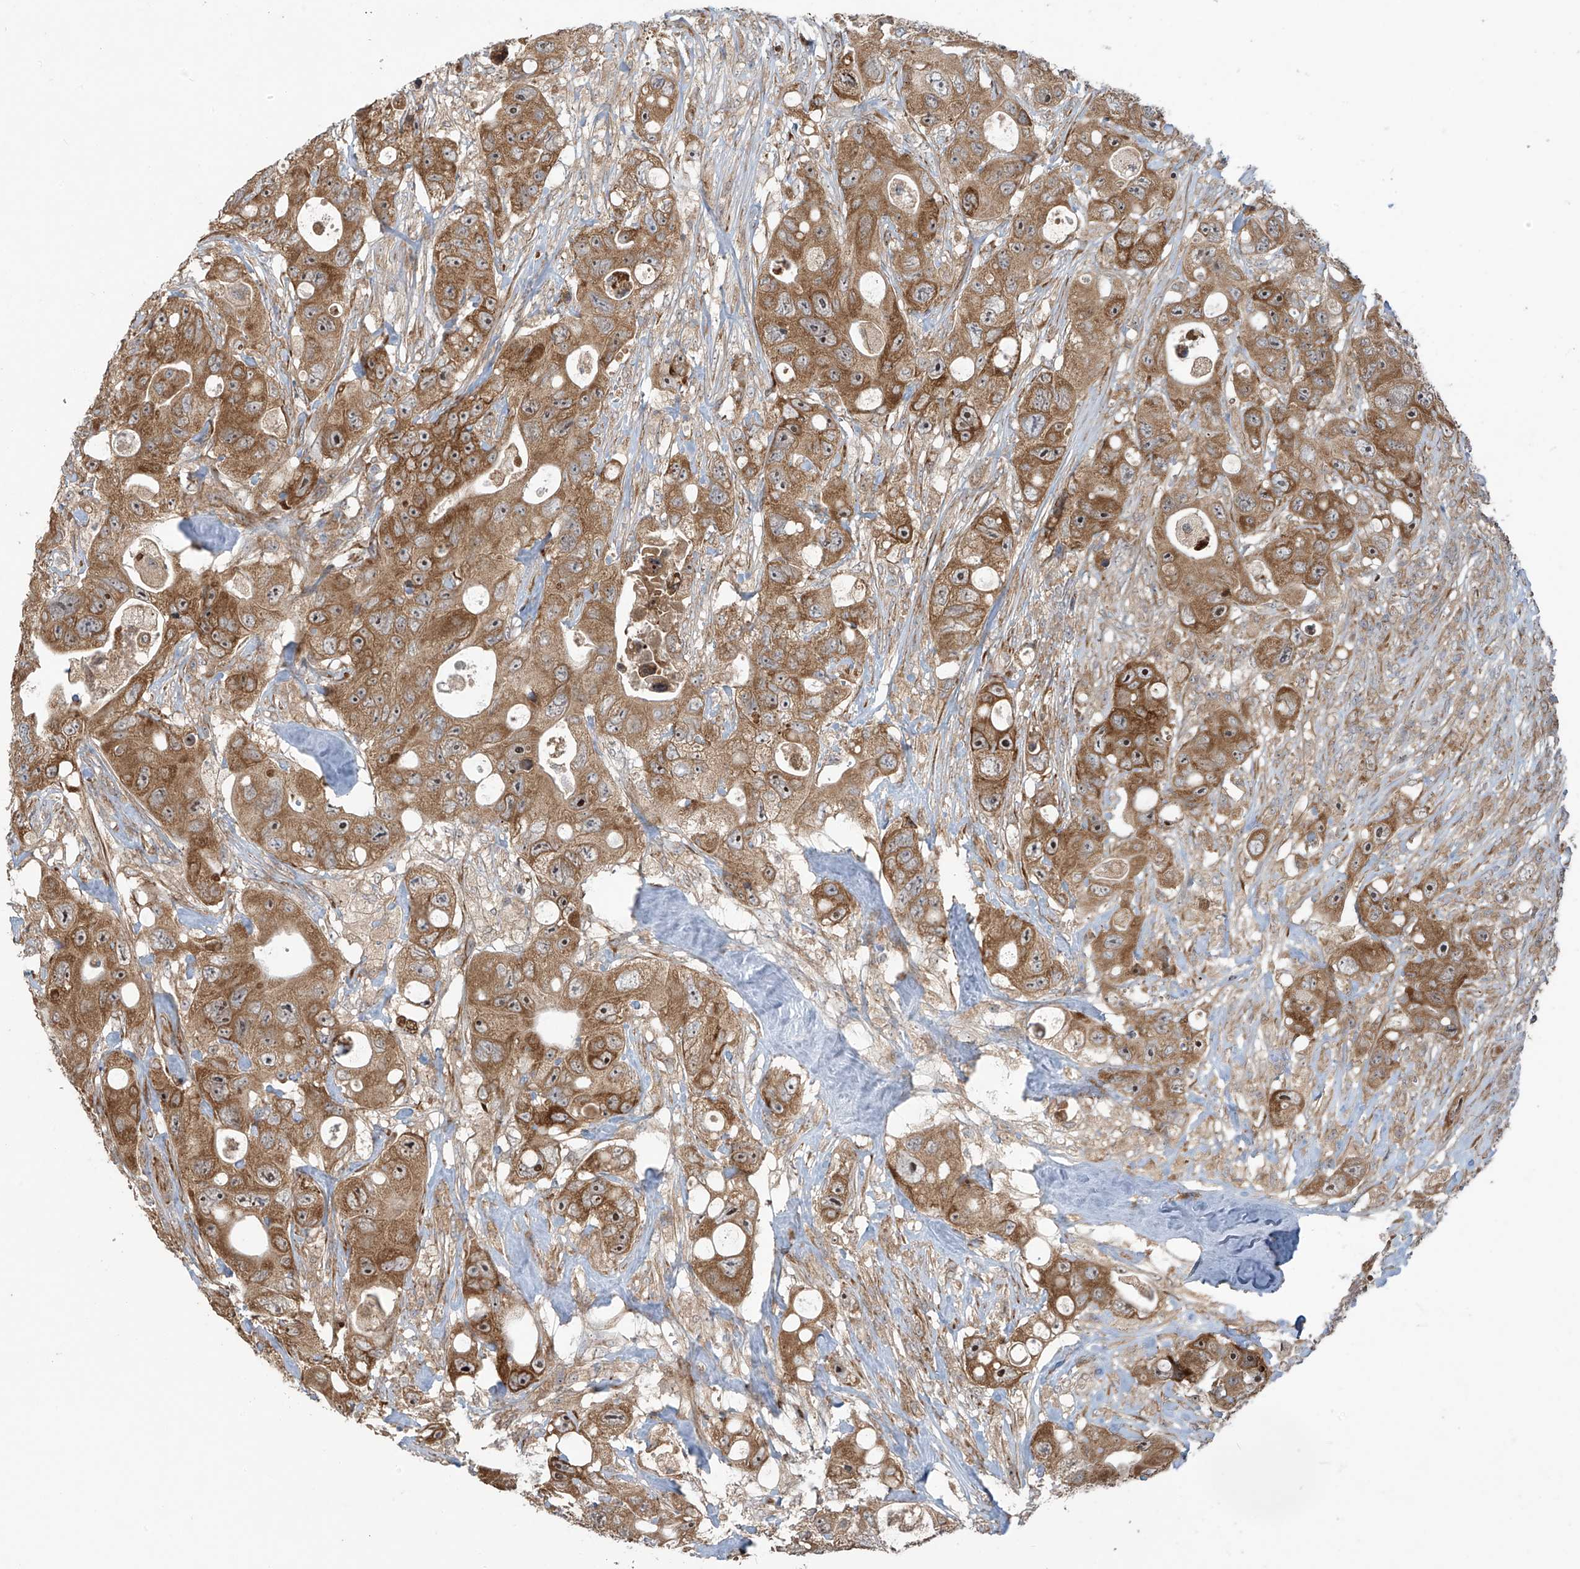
{"staining": {"intensity": "moderate", "quantity": ">75%", "location": "cytoplasmic/membranous,nuclear"}, "tissue": "colorectal cancer", "cell_type": "Tumor cells", "image_type": "cancer", "snomed": [{"axis": "morphology", "description": "Adenocarcinoma, NOS"}, {"axis": "topography", "description": "Colon"}], "caption": "Colorectal cancer (adenocarcinoma) stained with a brown dye shows moderate cytoplasmic/membranous and nuclear positive expression in about >75% of tumor cells.", "gene": "KATNIP", "patient": {"sex": "female", "age": 46}}